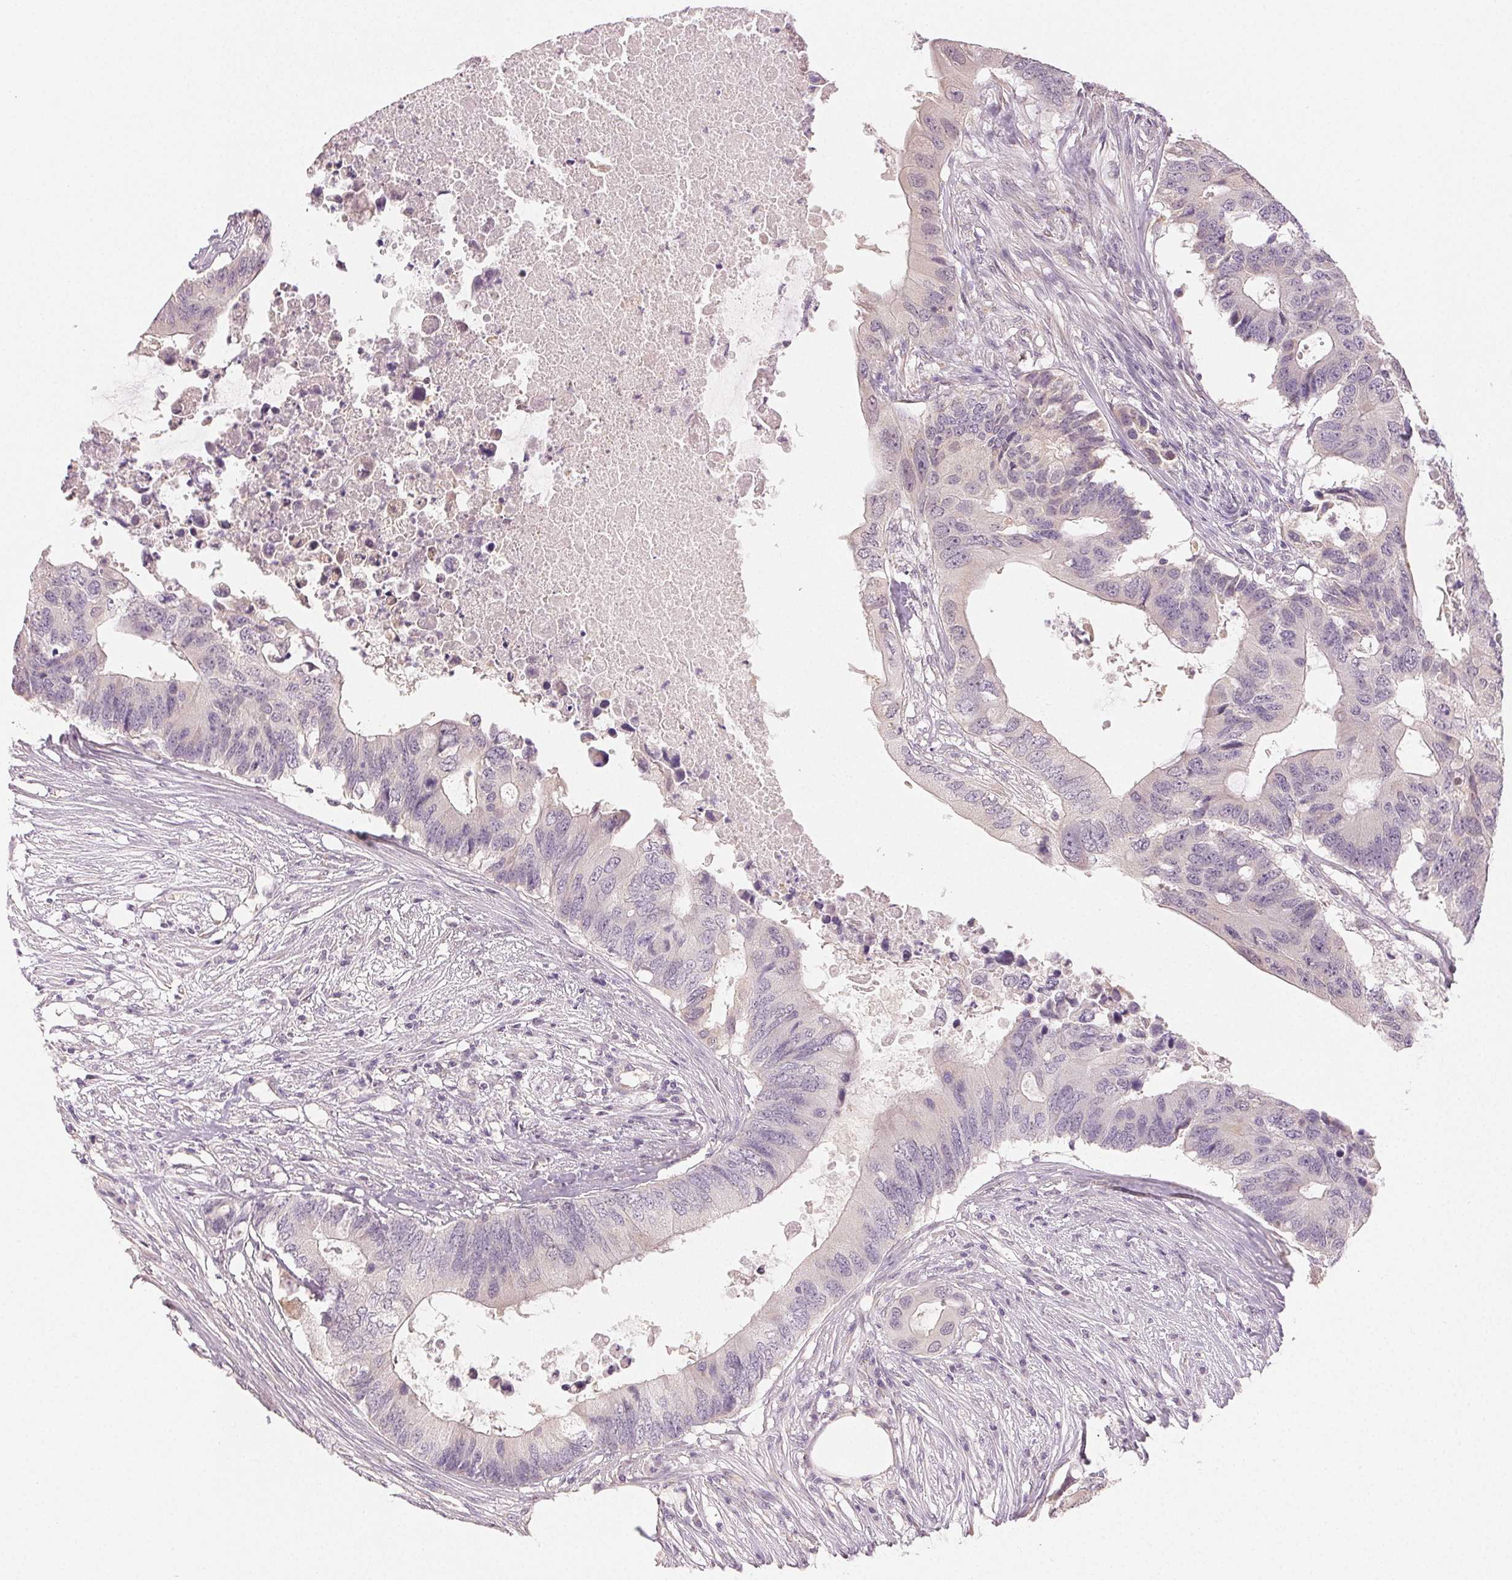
{"staining": {"intensity": "negative", "quantity": "none", "location": "none"}, "tissue": "colorectal cancer", "cell_type": "Tumor cells", "image_type": "cancer", "snomed": [{"axis": "morphology", "description": "Adenocarcinoma, NOS"}, {"axis": "topography", "description": "Colon"}], "caption": "A high-resolution histopathology image shows immunohistochemistry (IHC) staining of adenocarcinoma (colorectal), which reveals no significant staining in tumor cells.", "gene": "MAP1LC3A", "patient": {"sex": "male", "age": 71}}